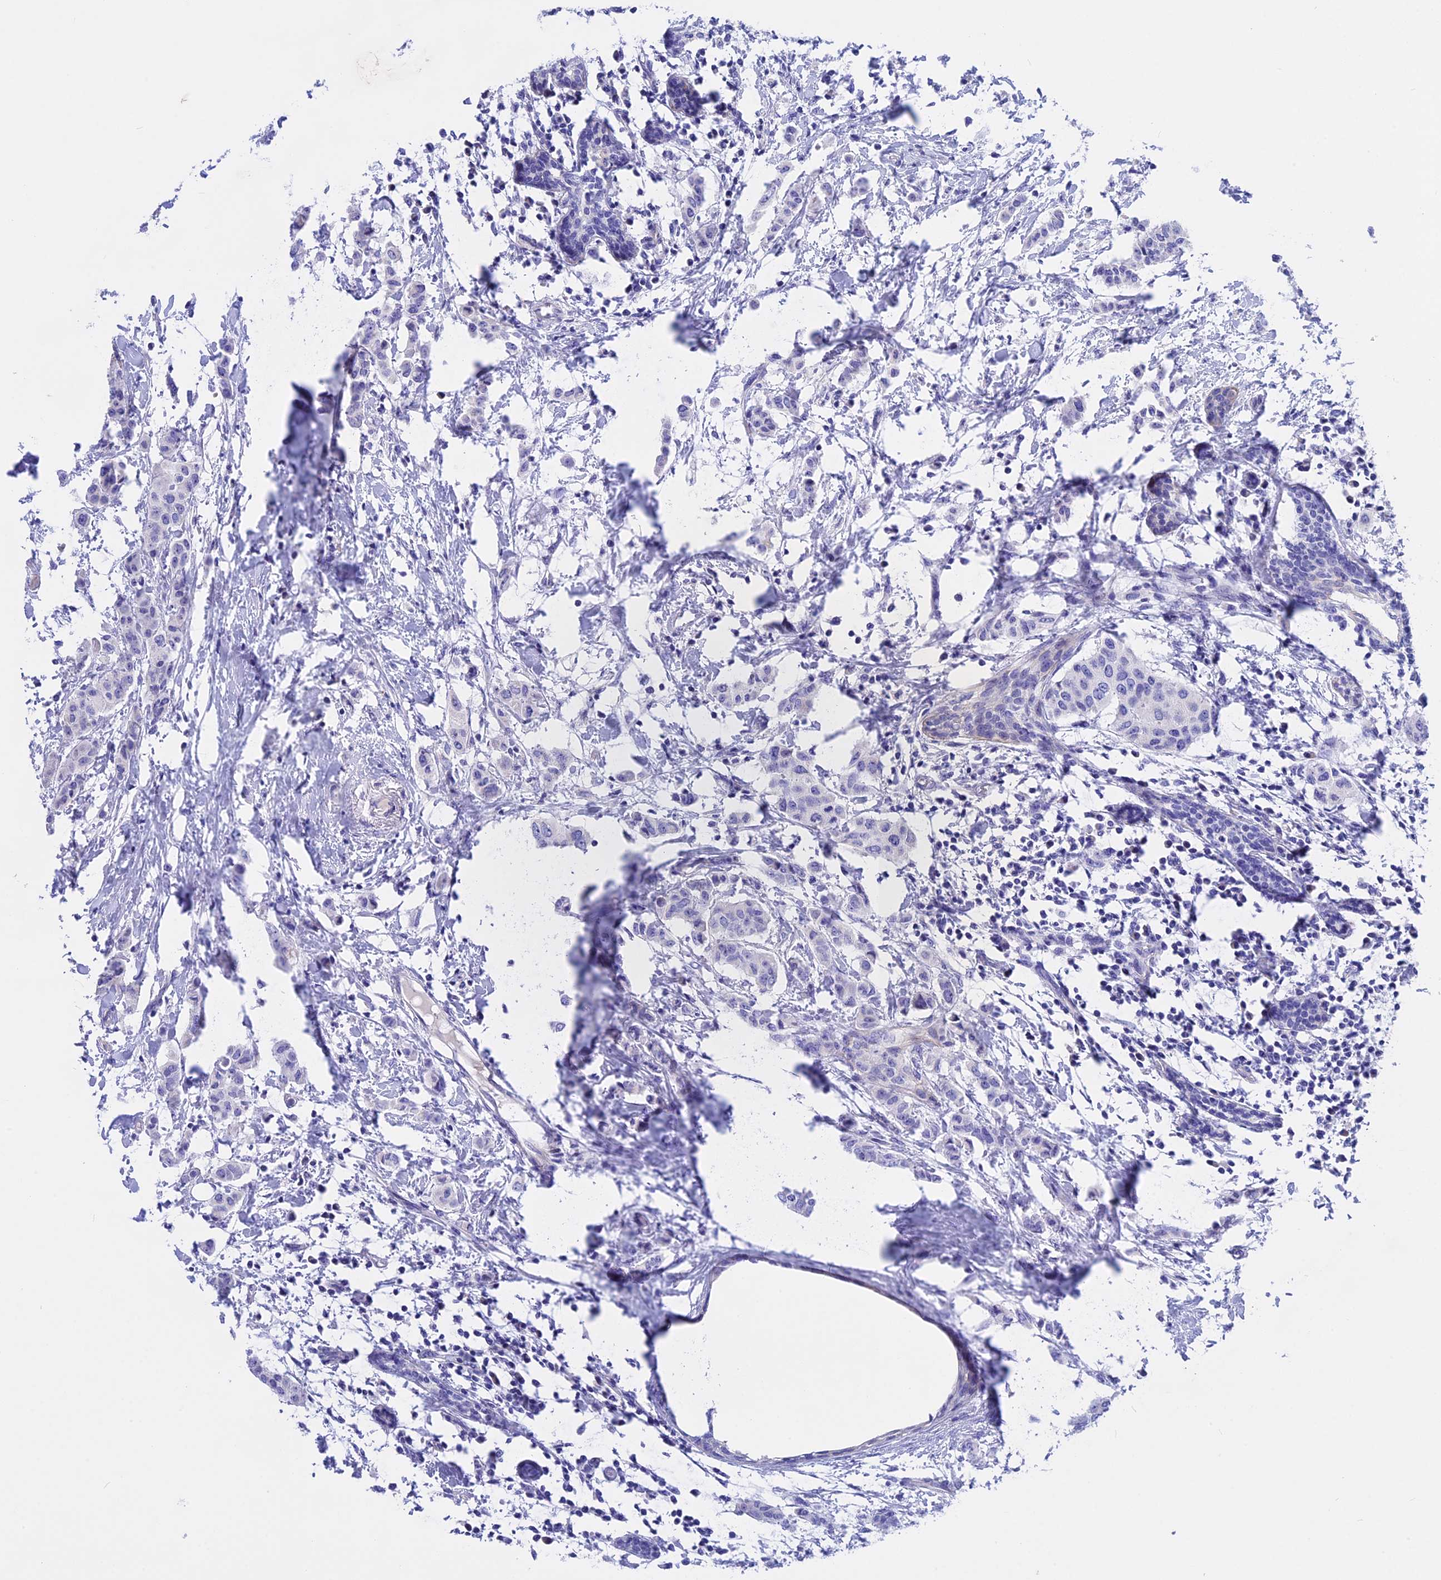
{"staining": {"intensity": "negative", "quantity": "none", "location": "none"}, "tissue": "breast cancer", "cell_type": "Tumor cells", "image_type": "cancer", "snomed": [{"axis": "morphology", "description": "Duct carcinoma"}, {"axis": "topography", "description": "Breast"}], "caption": "There is no significant positivity in tumor cells of breast intraductal carcinoma.", "gene": "TMEM138", "patient": {"sex": "female", "age": 40}}